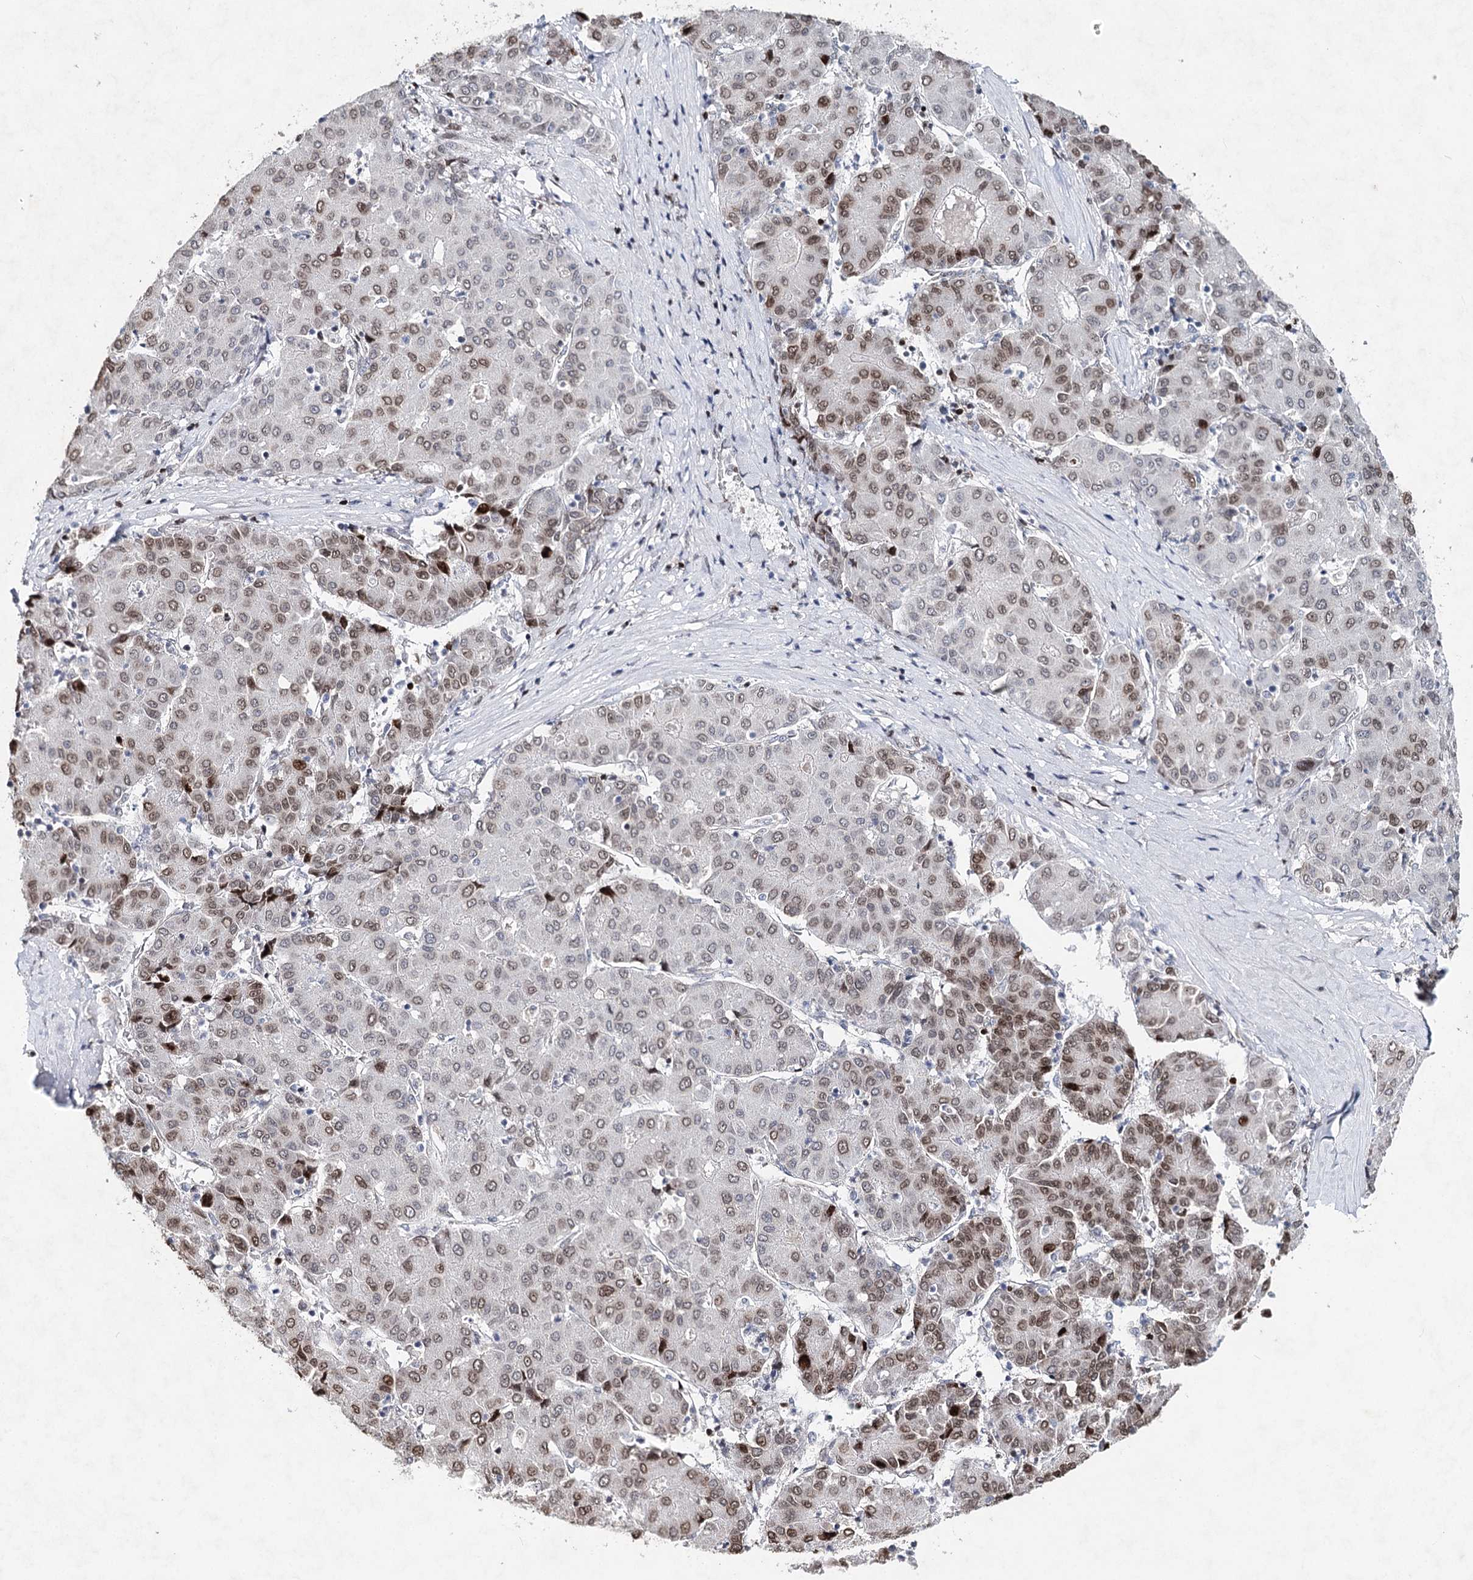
{"staining": {"intensity": "moderate", "quantity": "25%-75%", "location": "nuclear"}, "tissue": "liver cancer", "cell_type": "Tumor cells", "image_type": "cancer", "snomed": [{"axis": "morphology", "description": "Carcinoma, Hepatocellular, NOS"}, {"axis": "topography", "description": "Liver"}], "caption": "Hepatocellular carcinoma (liver) stained for a protein exhibits moderate nuclear positivity in tumor cells. The staining is performed using DAB brown chromogen to label protein expression. The nuclei are counter-stained blue using hematoxylin.", "gene": "FRMD4A", "patient": {"sex": "male", "age": 65}}